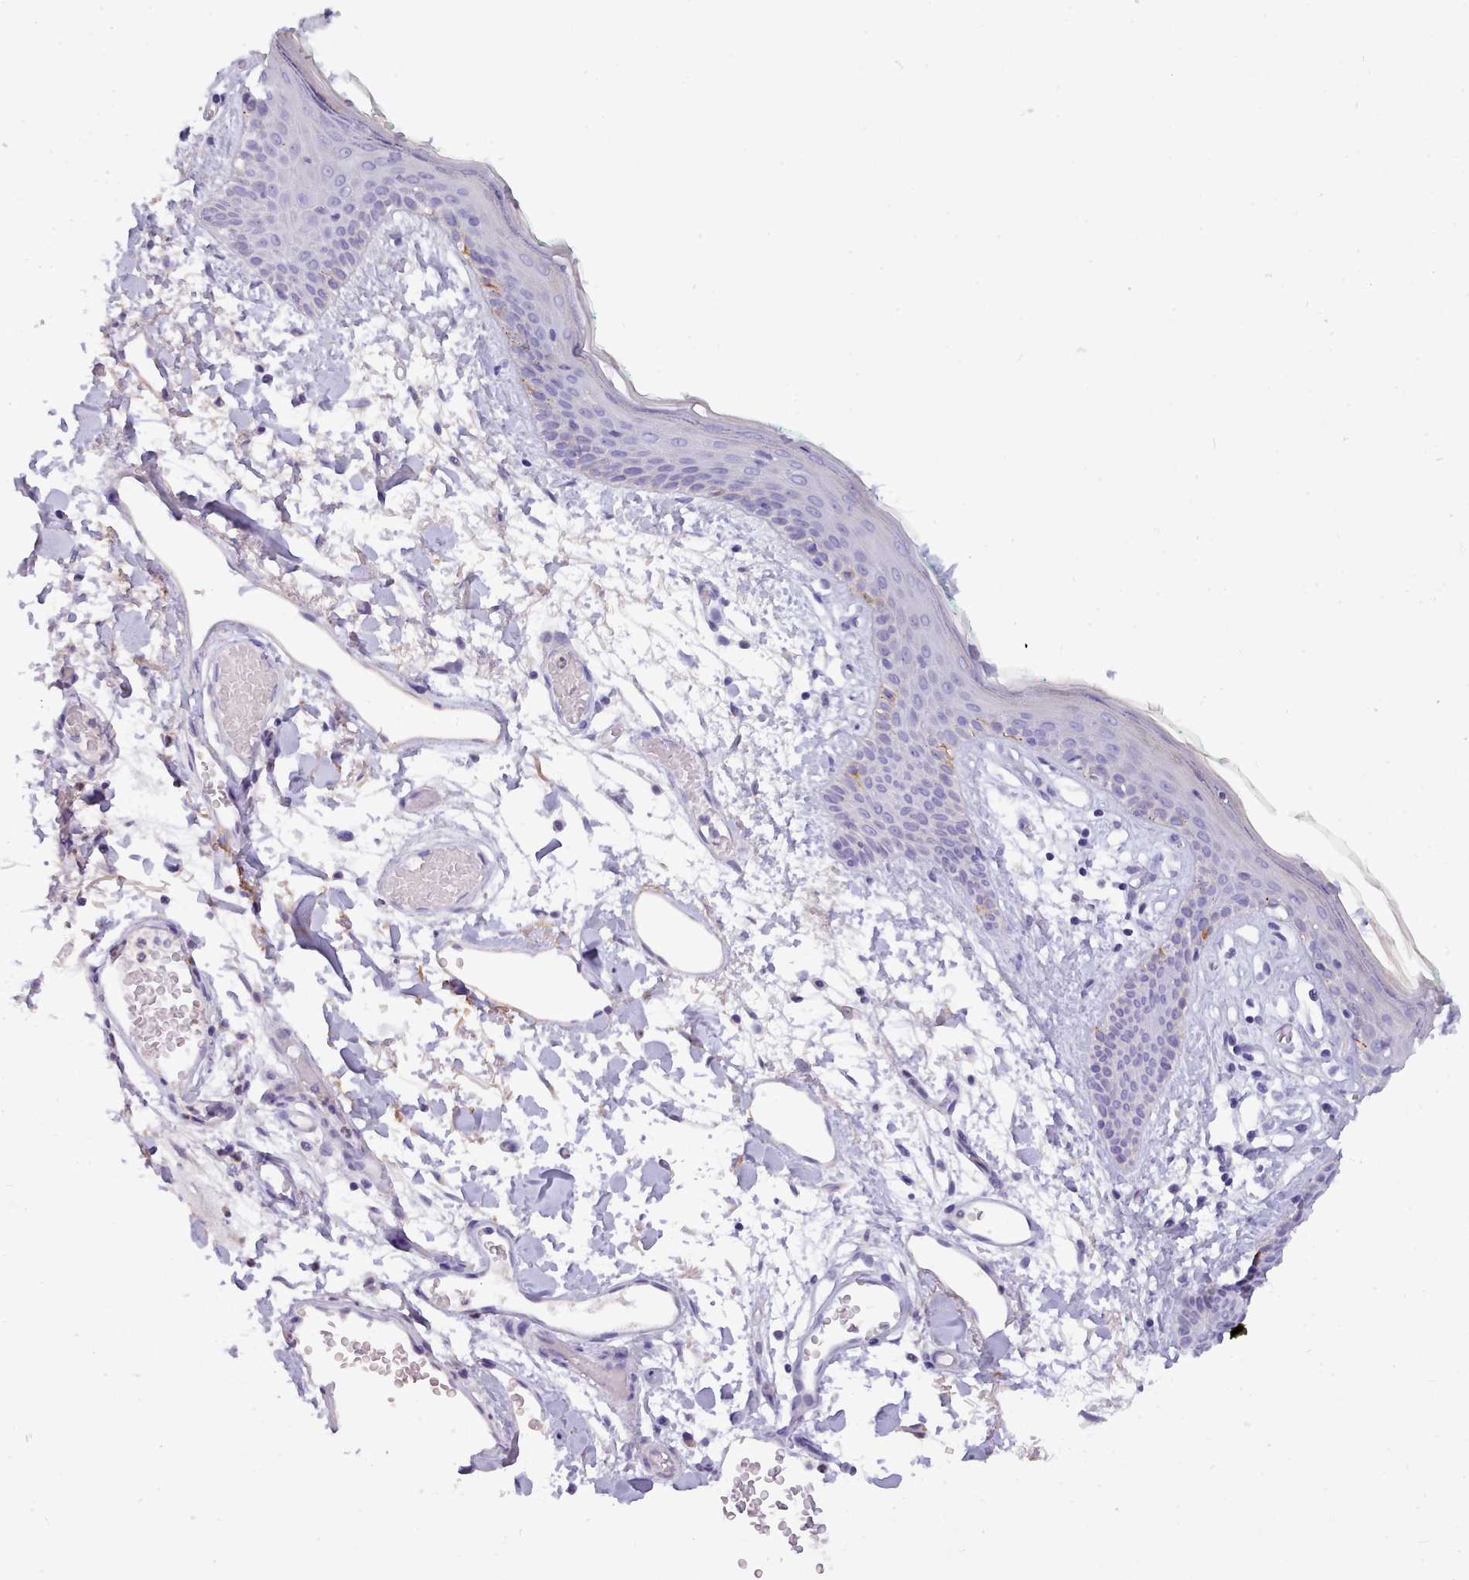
{"staining": {"intensity": "negative", "quantity": "none", "location": "none"}, "tissue": "skin", "cell_type": "Fibroblasts", "image_type": "normal", "snomed": [{"axis": "morphology", "description": "Normal tissue, NOS"}, {"axis": "topography", "description": "Skin"}], "caption": "This histopathology image is of normal skin stained with immunohistochemistry (IHC) to label a protein in brown with the nuclei are counter-stained blue. There is no positivity in fibroblasts. Nuclei are stained in blue.", "gene": "CYP2A13", "patient": {"sex": "male", "age": 79}}